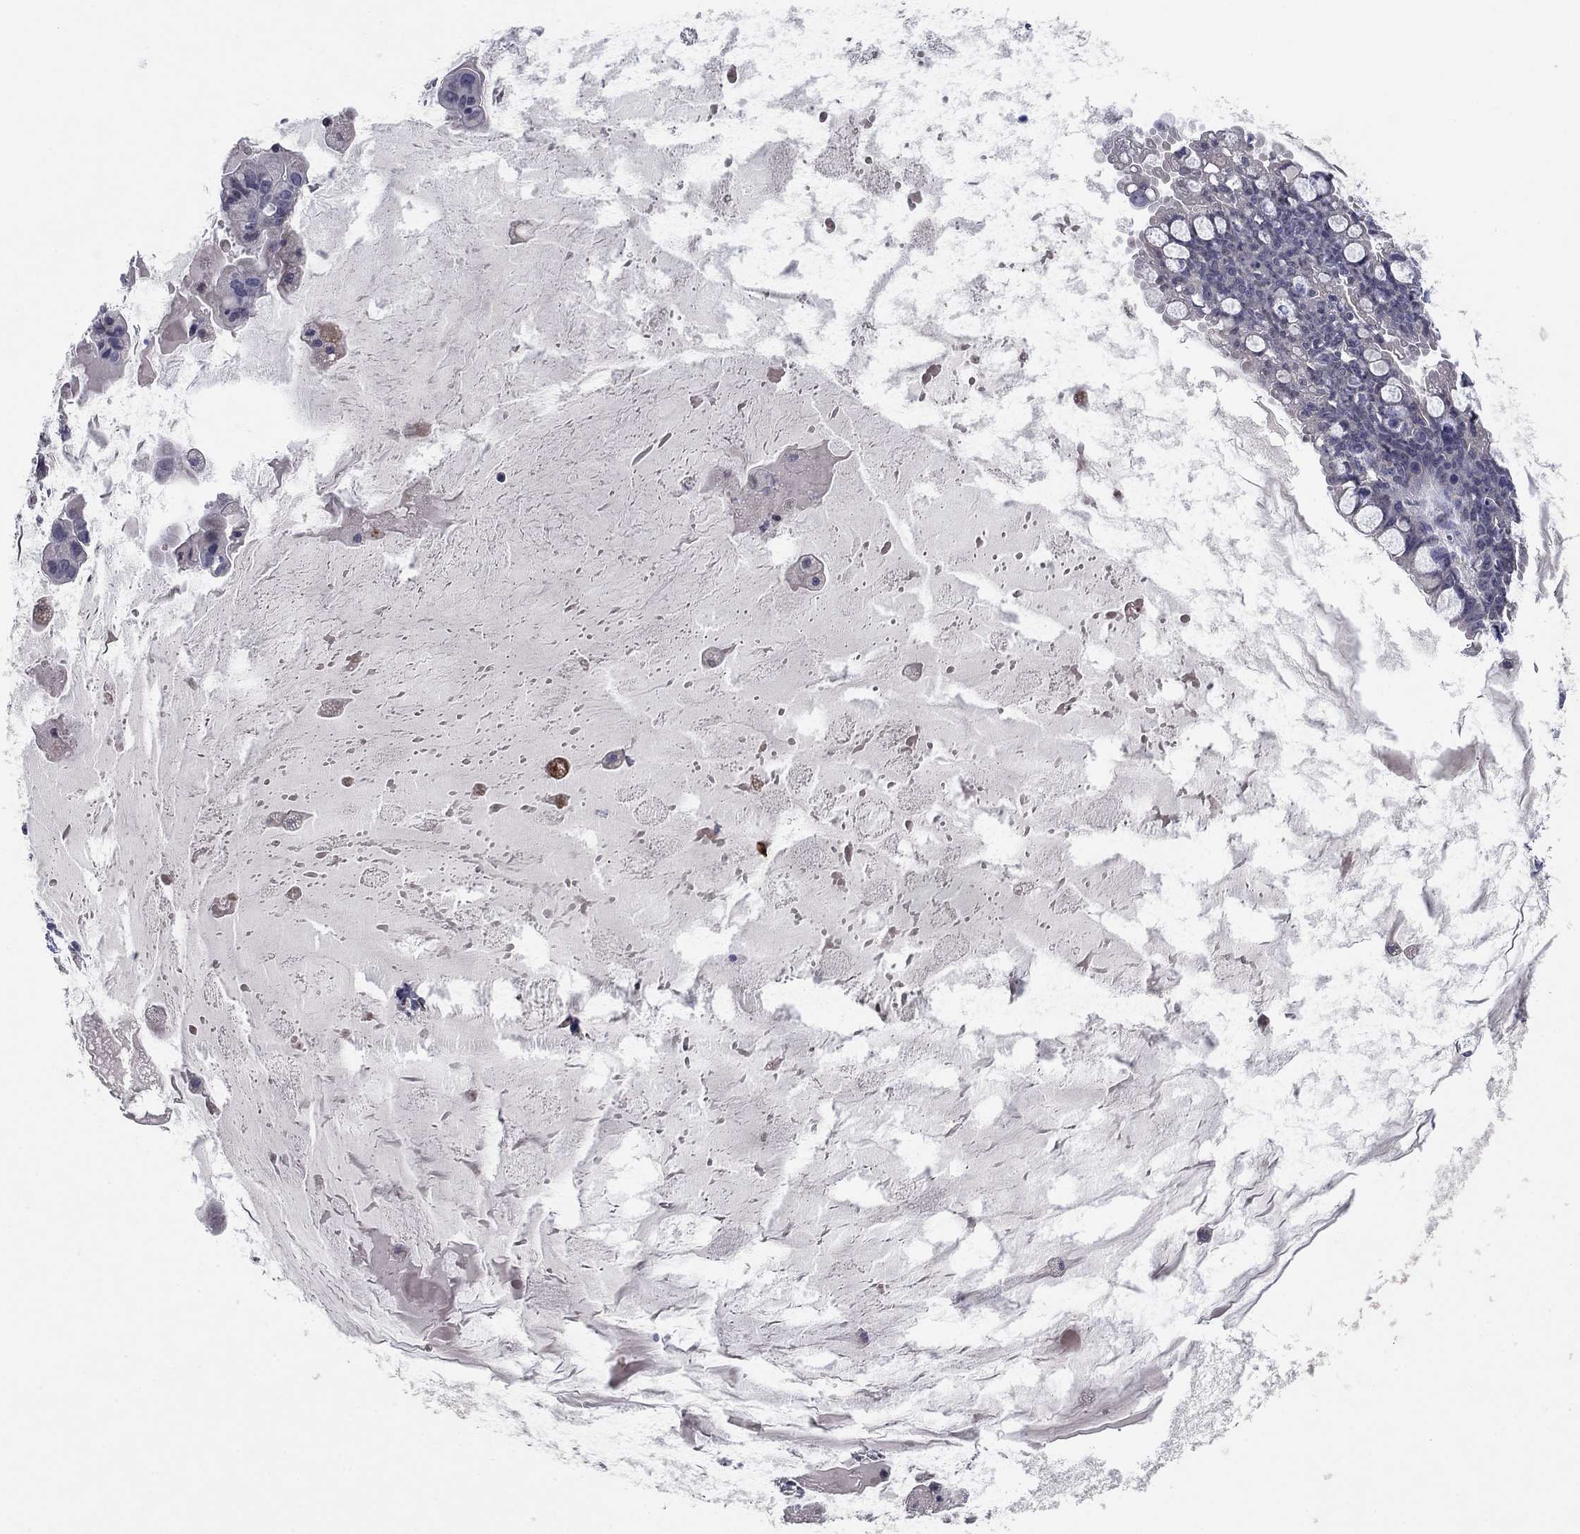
{"staining": {"intensity": "negative", "quantity": "none", "location": "none"}, "tissue": "ovarian cancer", "cell_type": "Tumor cells", "image_type": "cancer", "snomed": [{"axis": "morphology", "description": "Cystadenocarcinoma, mucinous, NOS"}, {"axis": "topography", "description": "Ovary"}], "caption": "Immunohistochemistry (IHC) image of human ovarian mucinous cystadenocarcinoma stained for a protein (brown), which demonstrates no positivity in tumor cells. (Immunohistochemistry, brightfield microscopy, high magnification).", "gene": "PTGDS", "patient": {"sex": "female", "age": 63}}